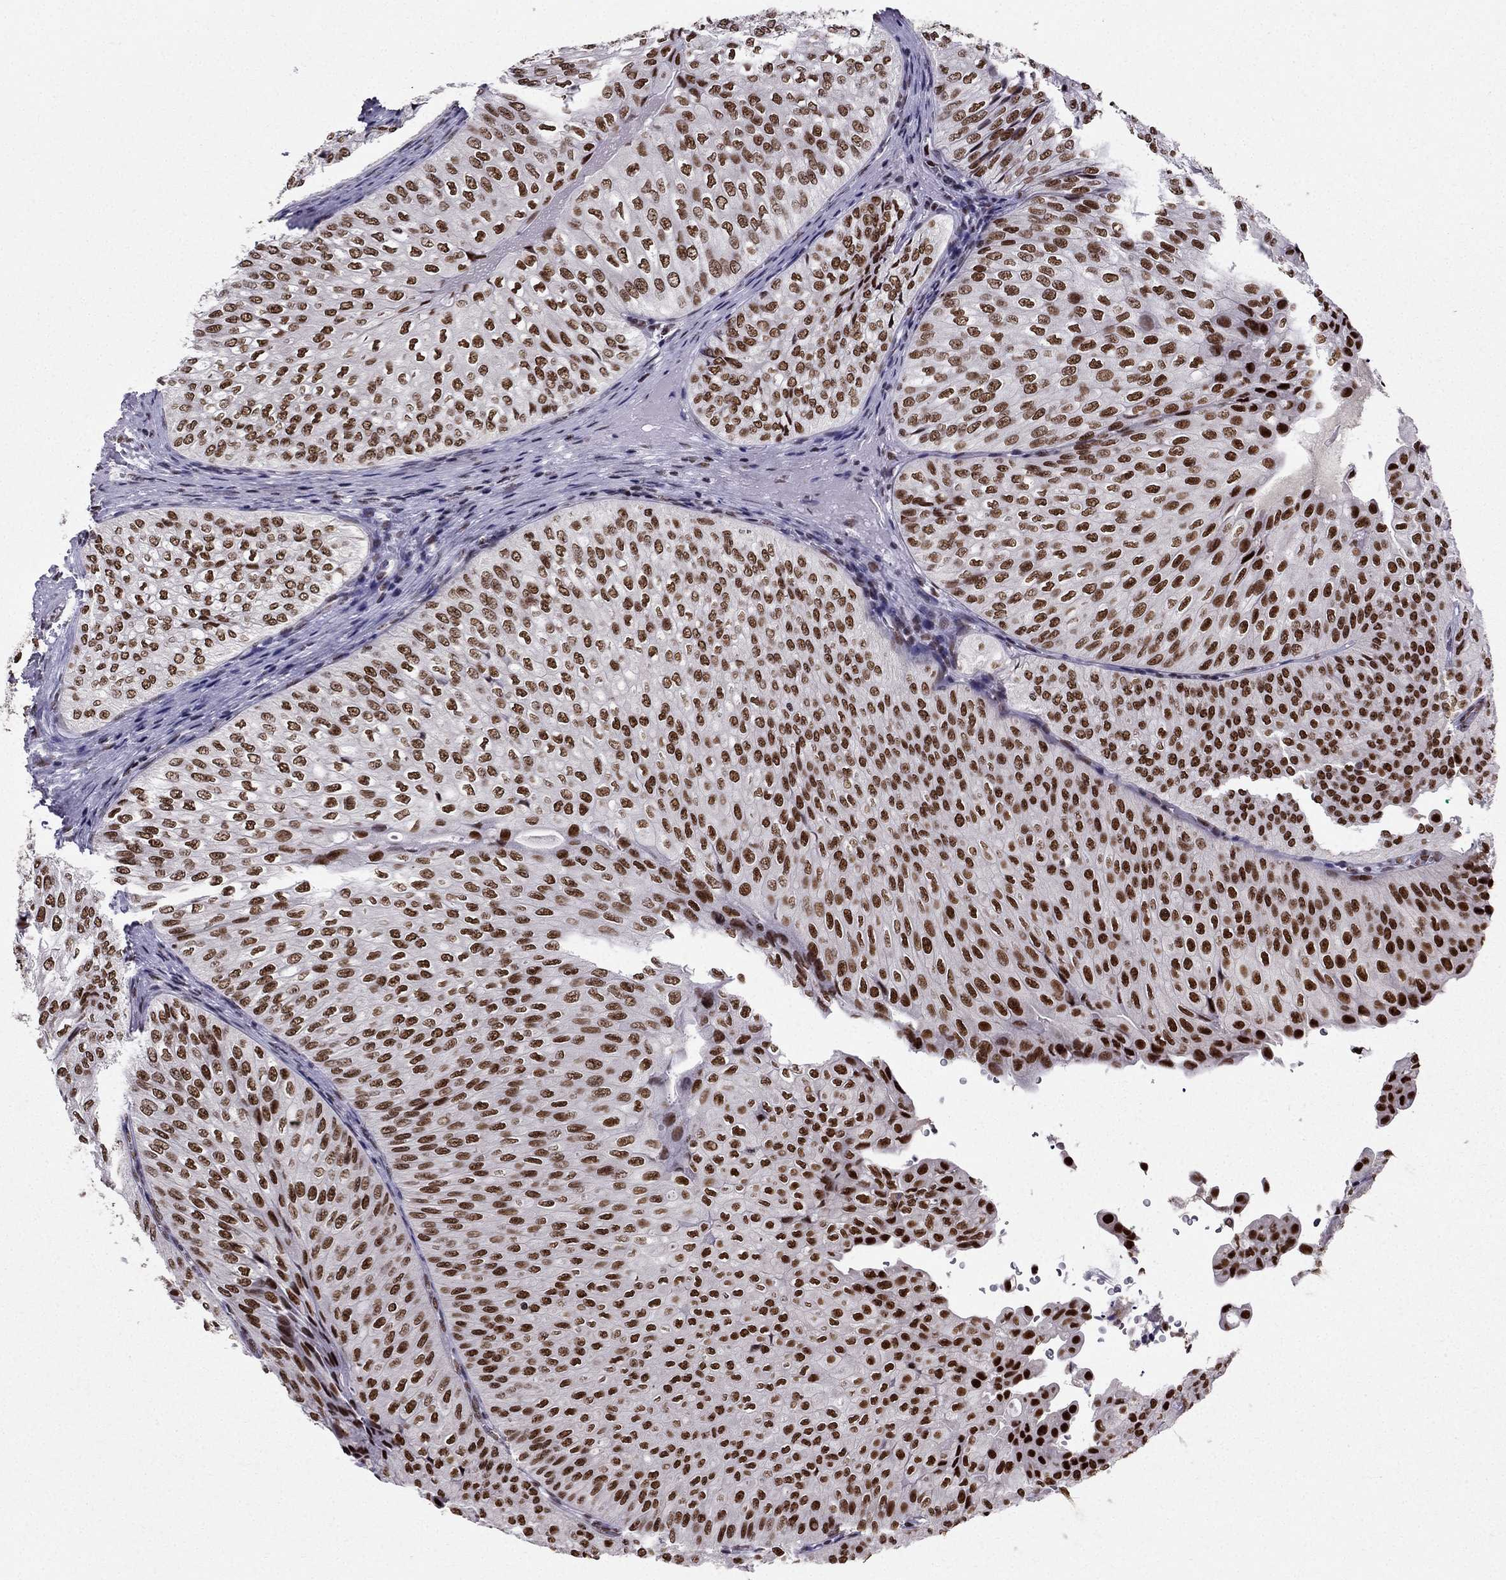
{"staining": {"intensity": "strong", "quantity": ">75%", "location": "nuclear"}, "tissue": "urothelial cancer", "cell_type": "Tumor cells", "image_type": "cancer", "snomed": [{"axis": "morphology", "description": "Urothelial carcinoma, NOS"}, {"axis": "topography", "description": "Urinary bladder"}], "caption": "This image exhibits IHC staining of urothelial cancer, with high strong nuclear expression in about >75% of tumor cells.", "gene": "ZNF420", "patient": {"sex": "male", "age": 62}}